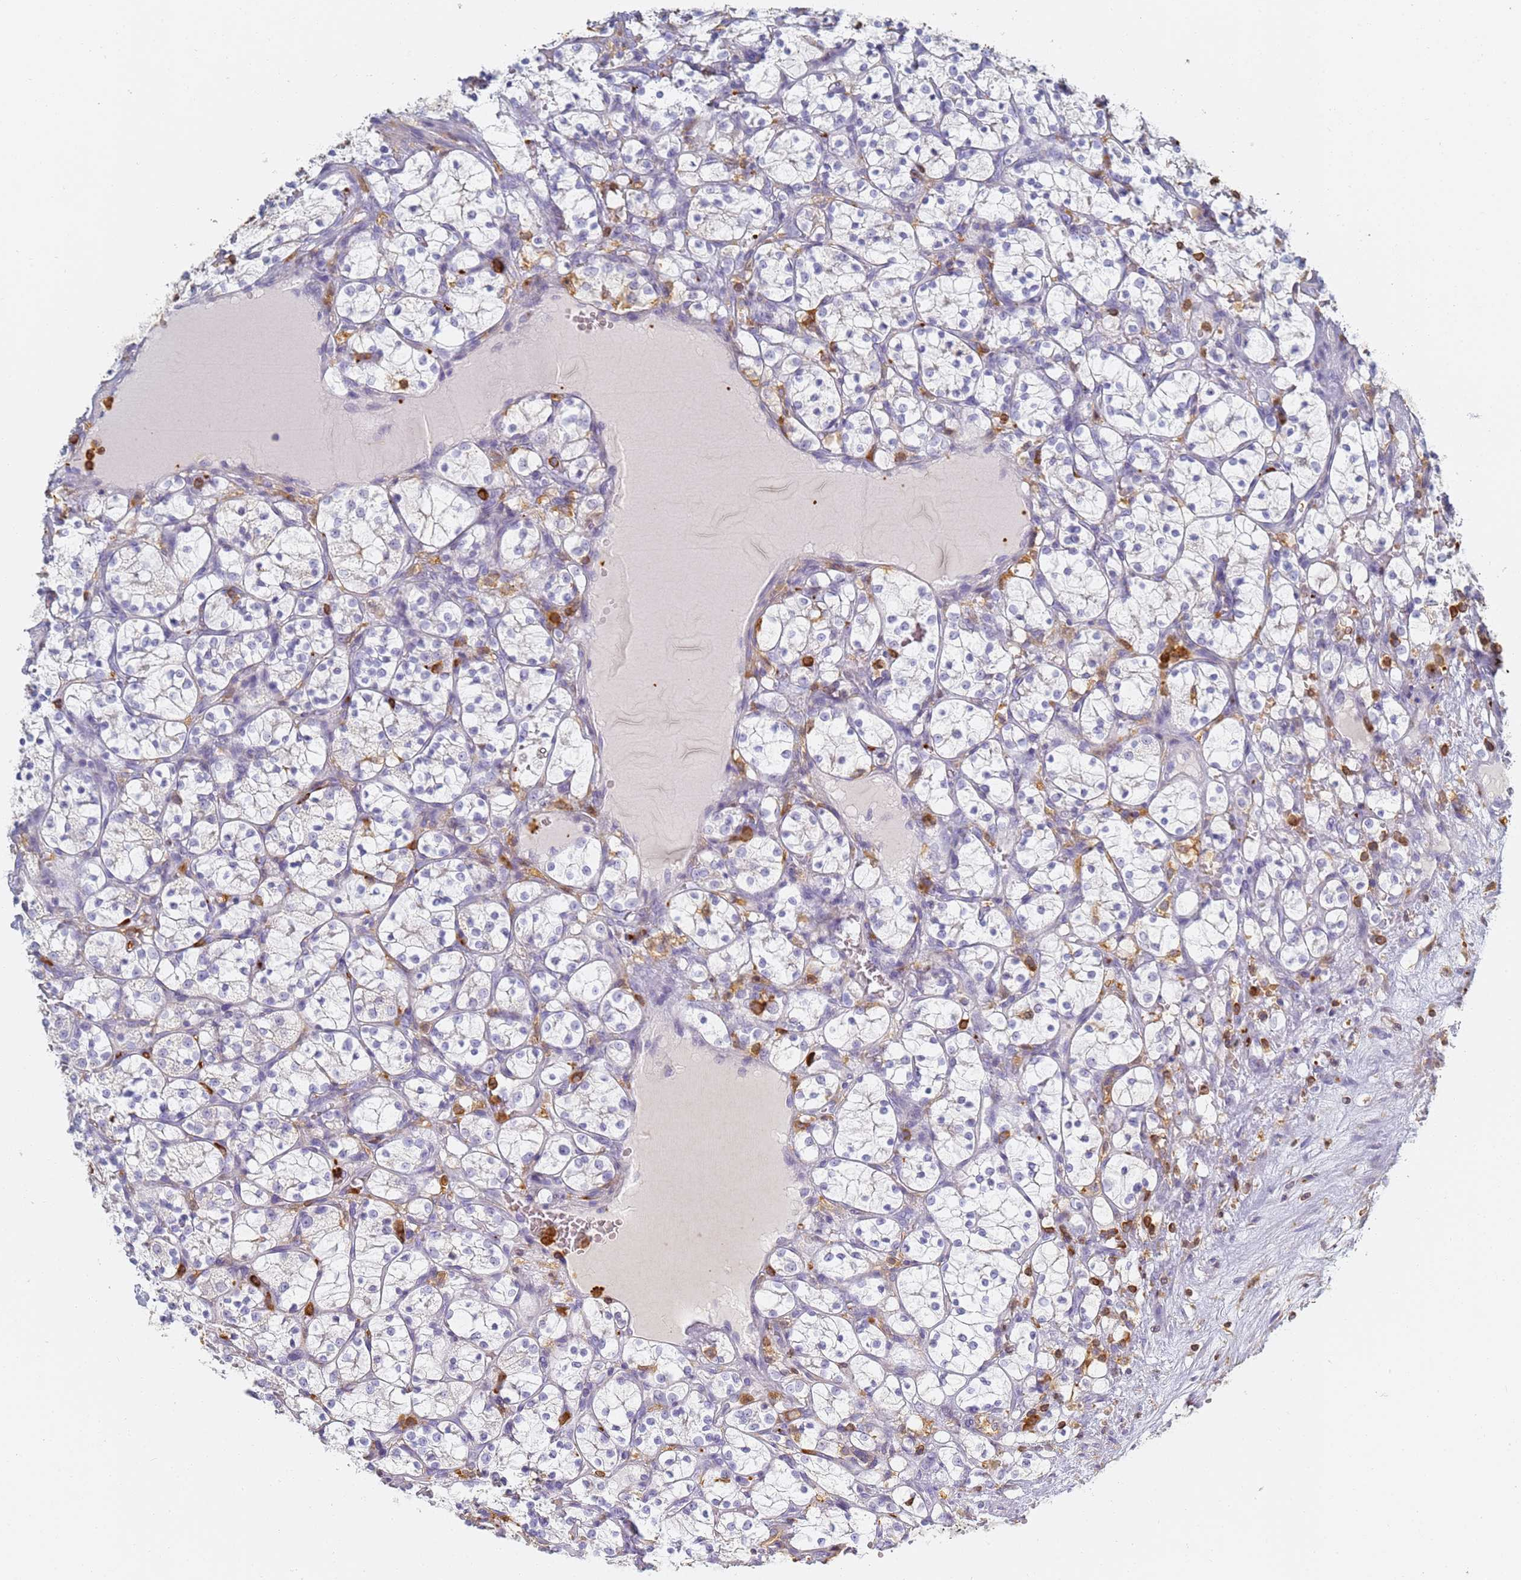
{"staining": {"intensity": "negative", "quantity": "none", "location": "none"}, "tissue": "renal cancer", "cell_type": "Tumor cells", "image_type": "cancer", "snomed": [{"axis": "morphology", "description": "Adenocarcinoma, NOS"}, {"axis": "topography", "description": "Kidney"}], "caption": "High power microscopy micrograph of an immunohistochemistry (IHC) micrograph of renal adenocarcinoma, revealing no significant expression in tumor cells.", "gene": "BIN2", "patient": {"sex": "female", "age": 69}}